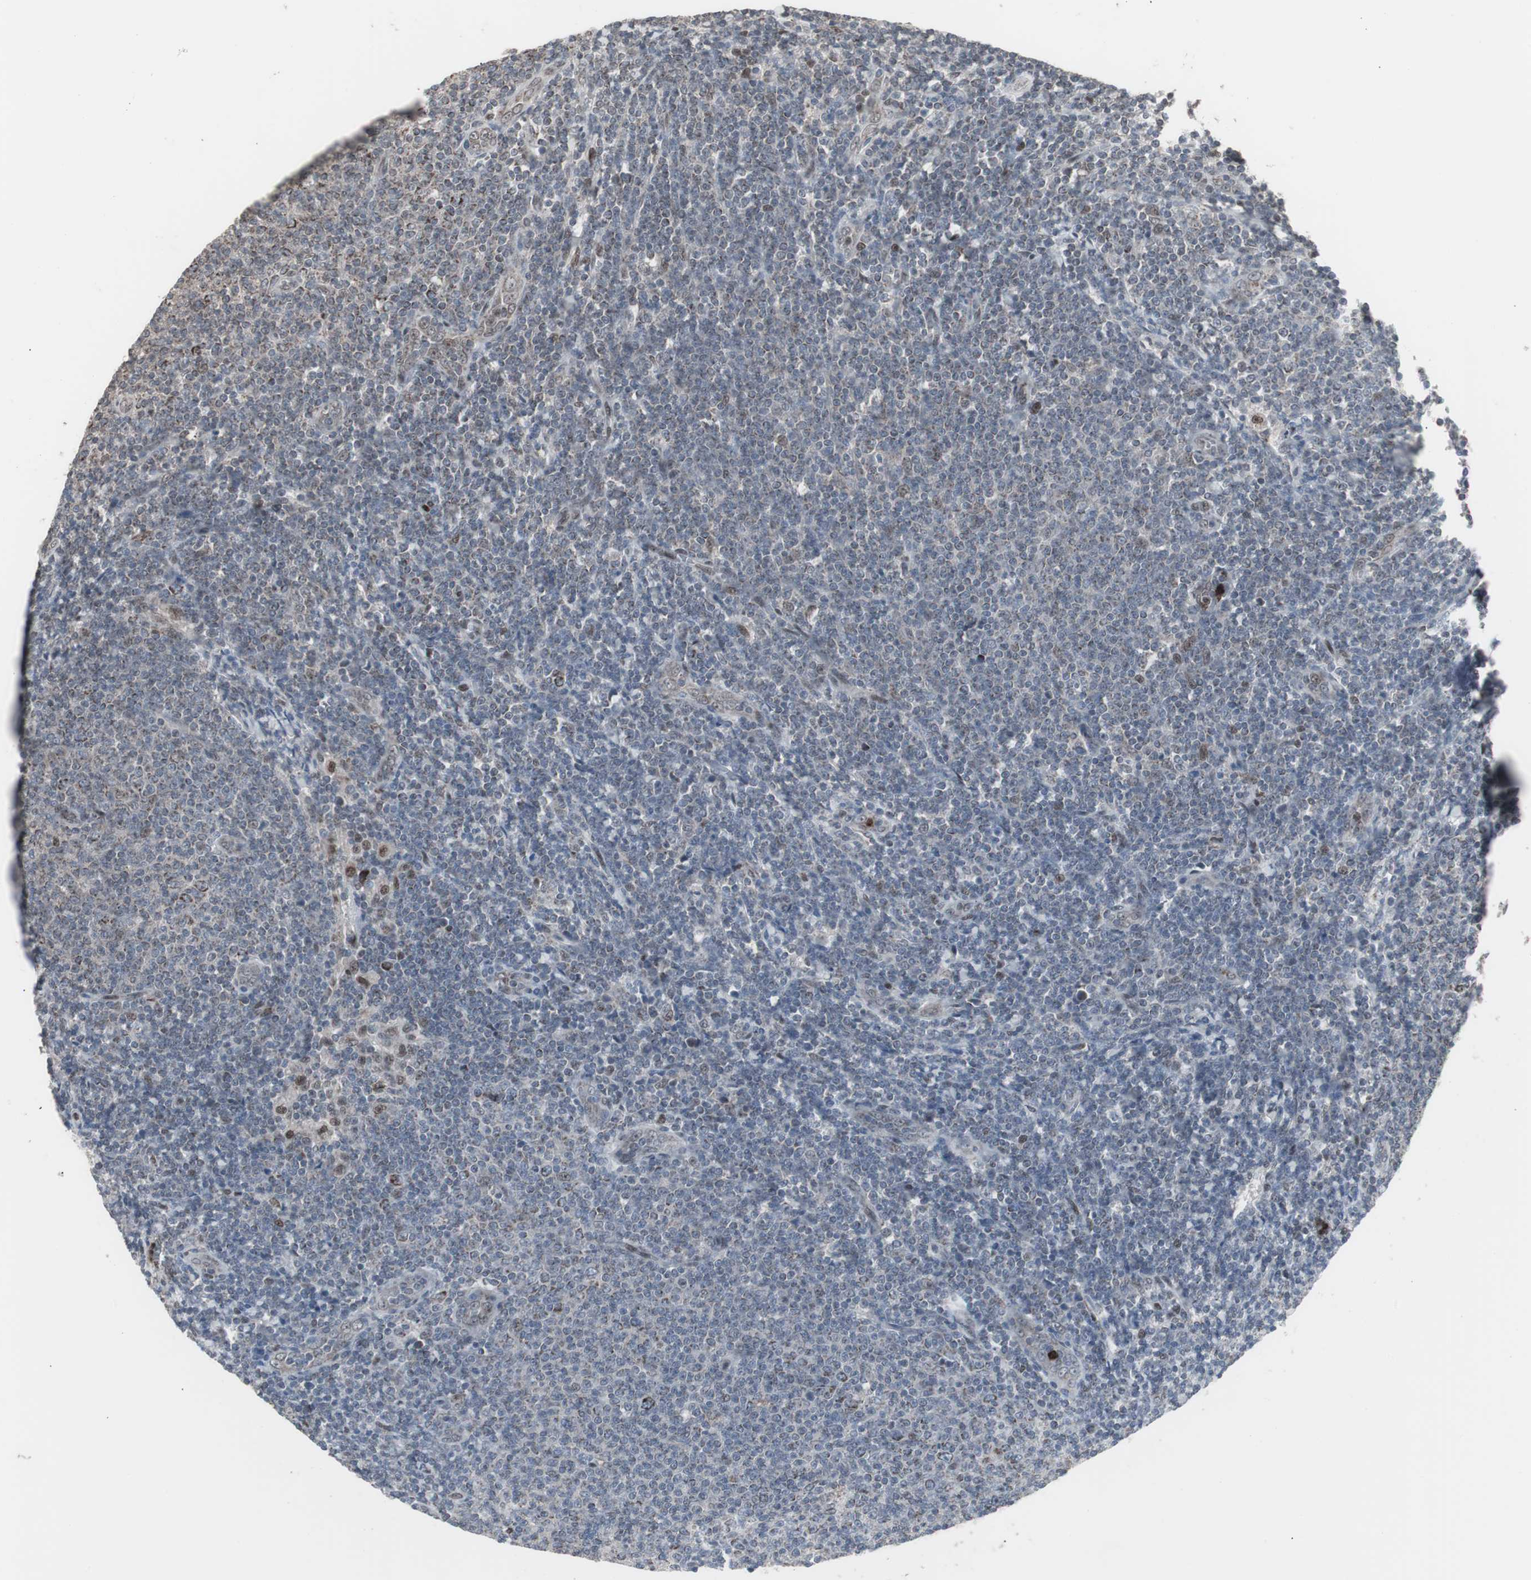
{"staining": {"intensity": "weak", "quantity": "<25%", "location": "nuclear"}, "tissue": "lymphoma", "cell_type": "Tumor cells", "image_type": "cancer", "snomed": [{"axis": "morphology", "description": "Malignant lymphoma, non-Hodgkin's type, Low grade"}, {"axis": "topography", "description": "Lymph node"}], "caption": "This is an immunohistochemistry (IHC) micrograph of lymphoma. There is no staining in tumor cells.", "gene": "RXRA", "patient": {"sex": "male", "age": 66}}